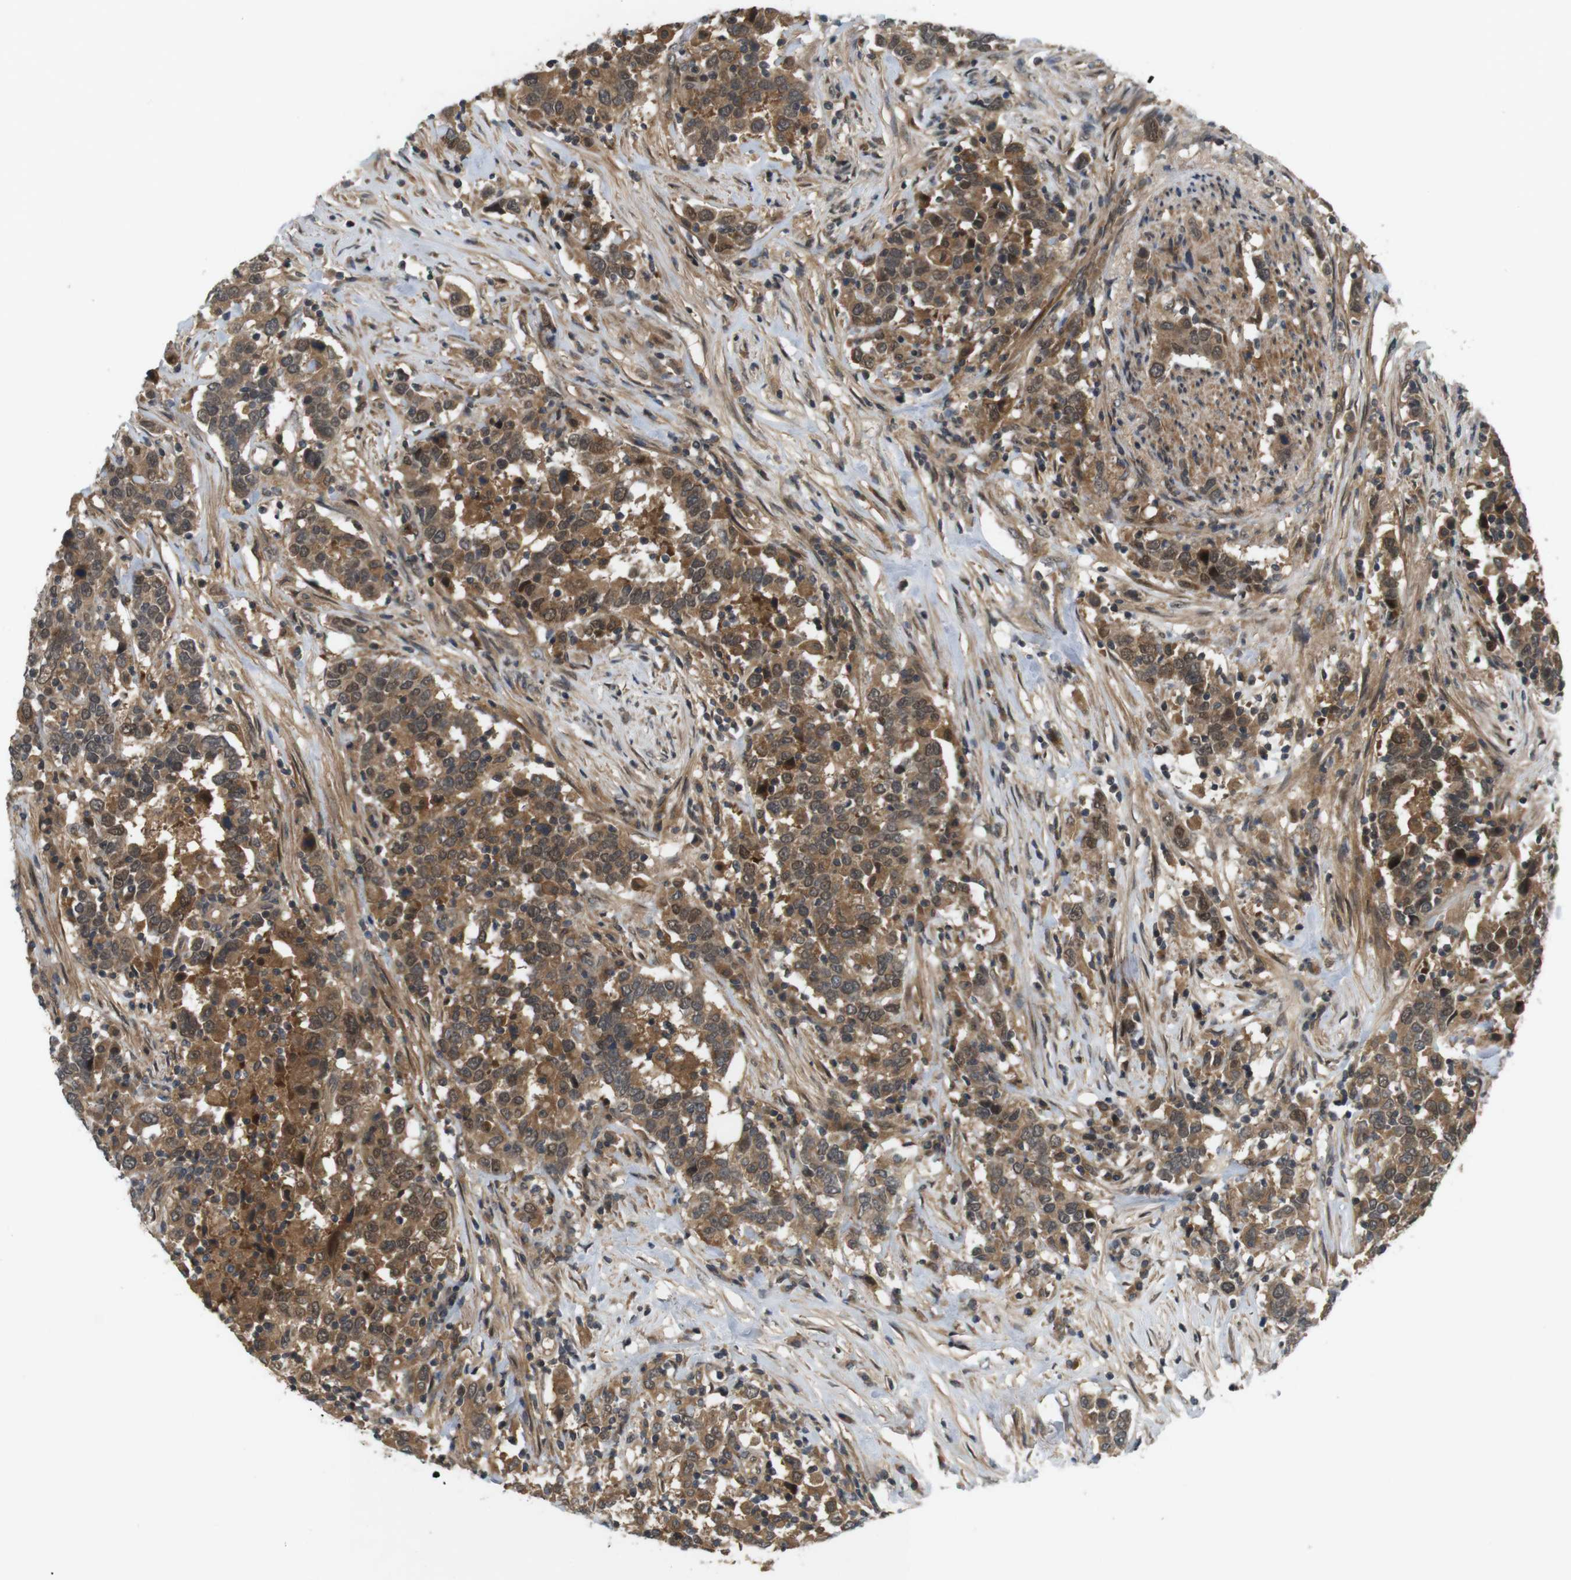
{"staining": {"intensity": "moderate", "quantity": ">75%", "location": "cytoplasmic/membranous"}, "tissue": "urothelial cancer", "cell_type": "Tumor cells", "image_type": "cancer", "snomed": [{"axis": "morphology", "description": "Urothelial carcinoma, High grade"}, {"axis": "topography", "description": "Urinary bladder"}], "caption": "Urothelial cancer stained with DAB (3,3'-diaminobenzidine) immunohistochemistry shows medium levels of moderate cytoplasmic/membranous staining in about >75% of tumor cells.", "gene": "NFKBIE", "patient": {"sex": "male", "age": 61}}